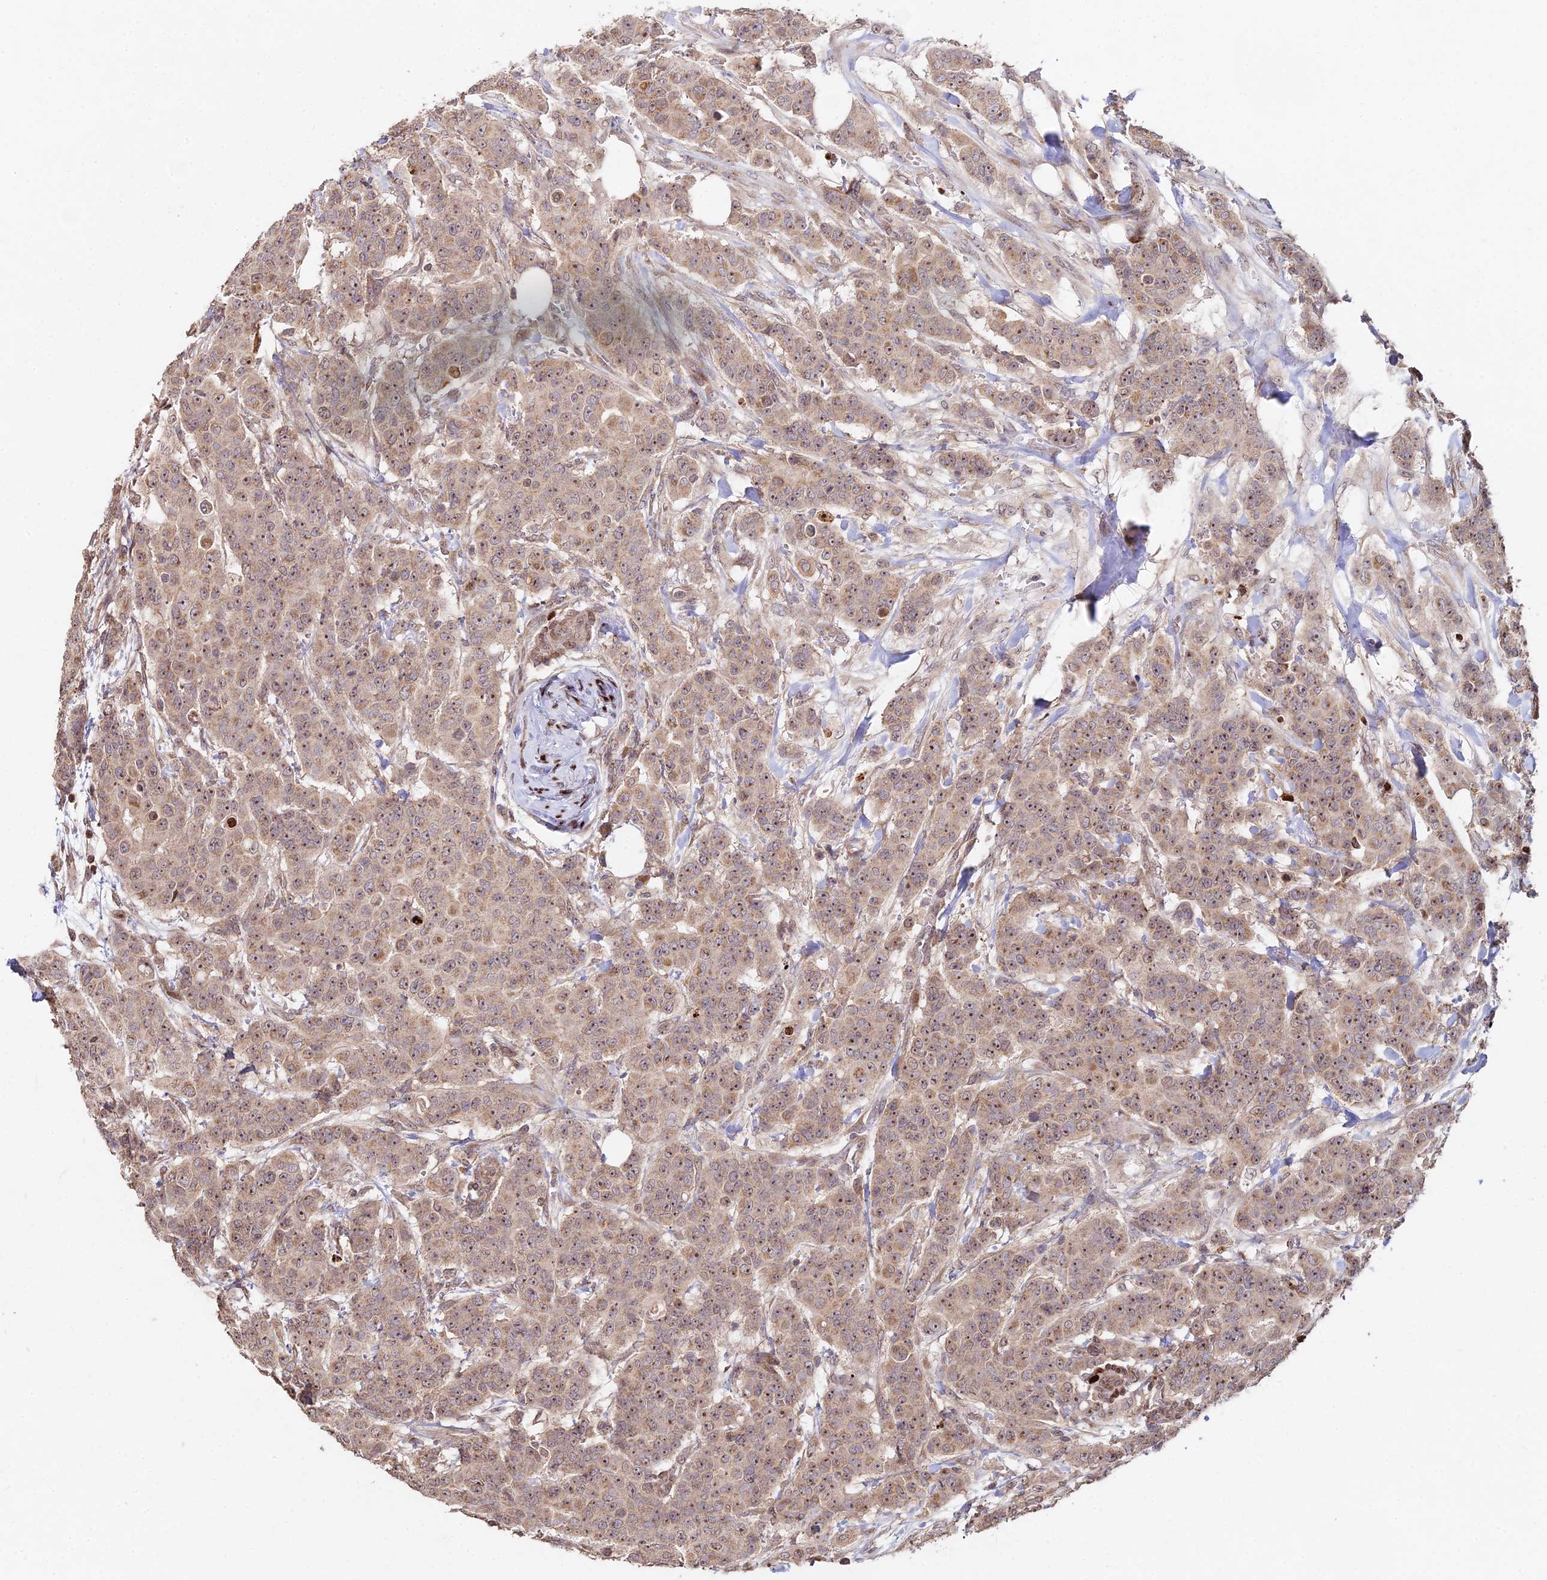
{"staining": {"intensity": "moderate", "quantity": ">75%", "location": "cytoplasmic/membranous,nuclear"}, "tissue": "breast cancer", "cell_type": "Tumor cells", "image_type": "cancer", "snomed": [{"axis": "morphology", "description": "Duct carcinoma"}, {"axis": "topography", "description": "Breast"}], "caption": "Immunohistochemical staining of human breast cancer exhibits medium levels of moderate cytoplasmic/membranous and nuclear protein staining in approximately >75% of tumor cells. The staining is performed using DAB (3,3'-diaminobenzidine) brown chromogen to label protein expression. The nuclei are counter-stained blue using hematoxylin.", "gene": "RBMS2", "patient": {"sex": "female", "age": 40}}